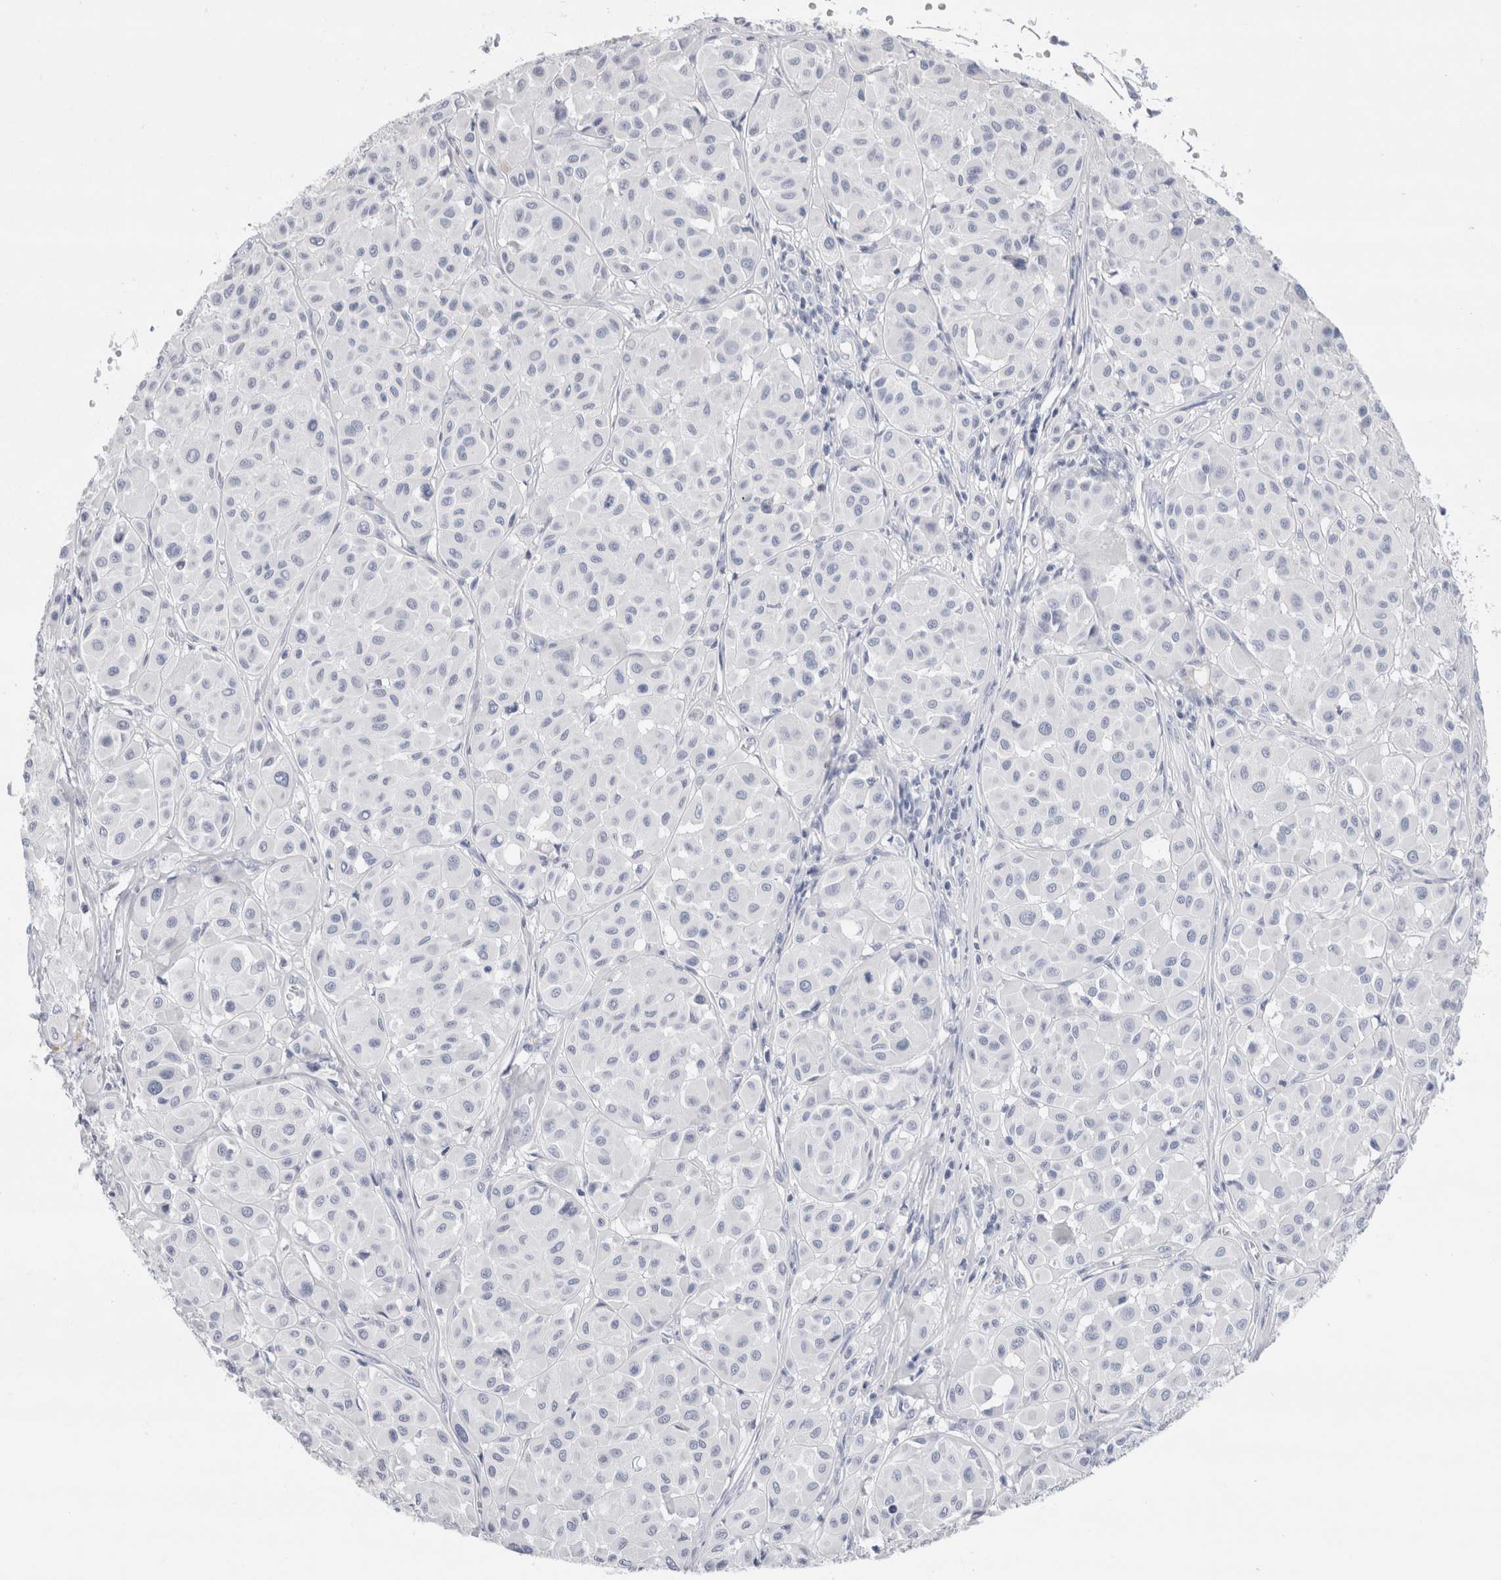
{"staining": {"intensity": "negative", "quantity": "none", "location": "none"}, "tissue": "melanoma", "cell_type": "Tumor cells", "image_type": "cancer", "snomed": [{"axis": "morphology", "description": "Malignant melanoma, Metastatic site"}, {"axis": "topography", "description": "Soft tissue"}], "caption": "This is an immunohistochemistry (IHC) histopathology image of melanoma. There is no expression in tumor cells.", "gene": "ECHDC2", "patient": {"sex": "male", "age": 41}}